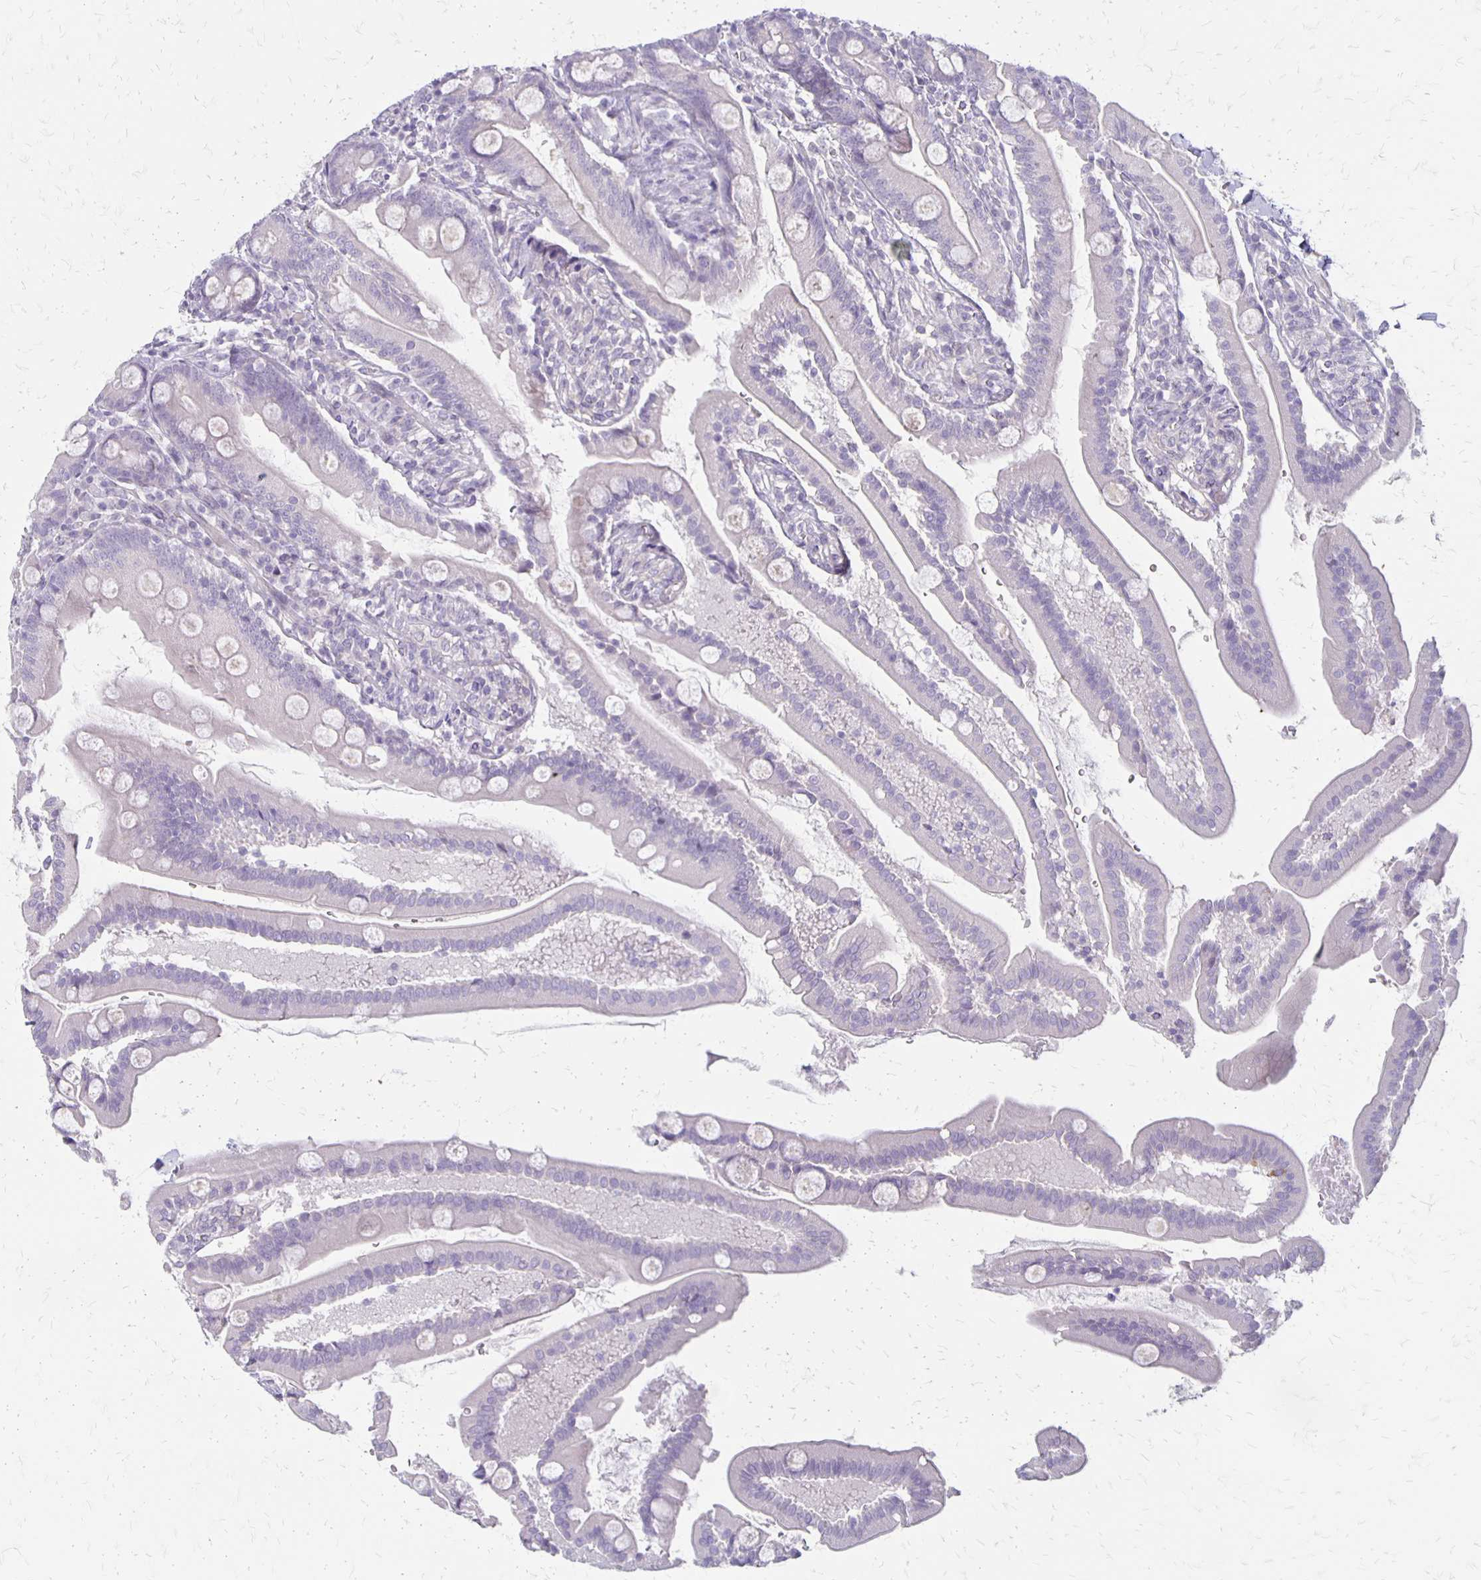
{"staining": {"intensity": "negative", "quantity": "none", "location": "none"}, "tissue": "duodenum", "cell_type": "Glandular cells", "image_type": "normal", "snomed": [{"axis": "morphology", "description": "Normal tissue, NOS"}, {"axis": "topography", "description": "Duodenum"}], "caption": "Protein analysis of normal duodenum reveals no significant staining in glandular cells. (DAB (3,3'-diaminobenzidine) immunohistochemistry with hematoxylin counter stain).", "gene": "HOMER1", "patient": {"sex": "female", "age": 67}}